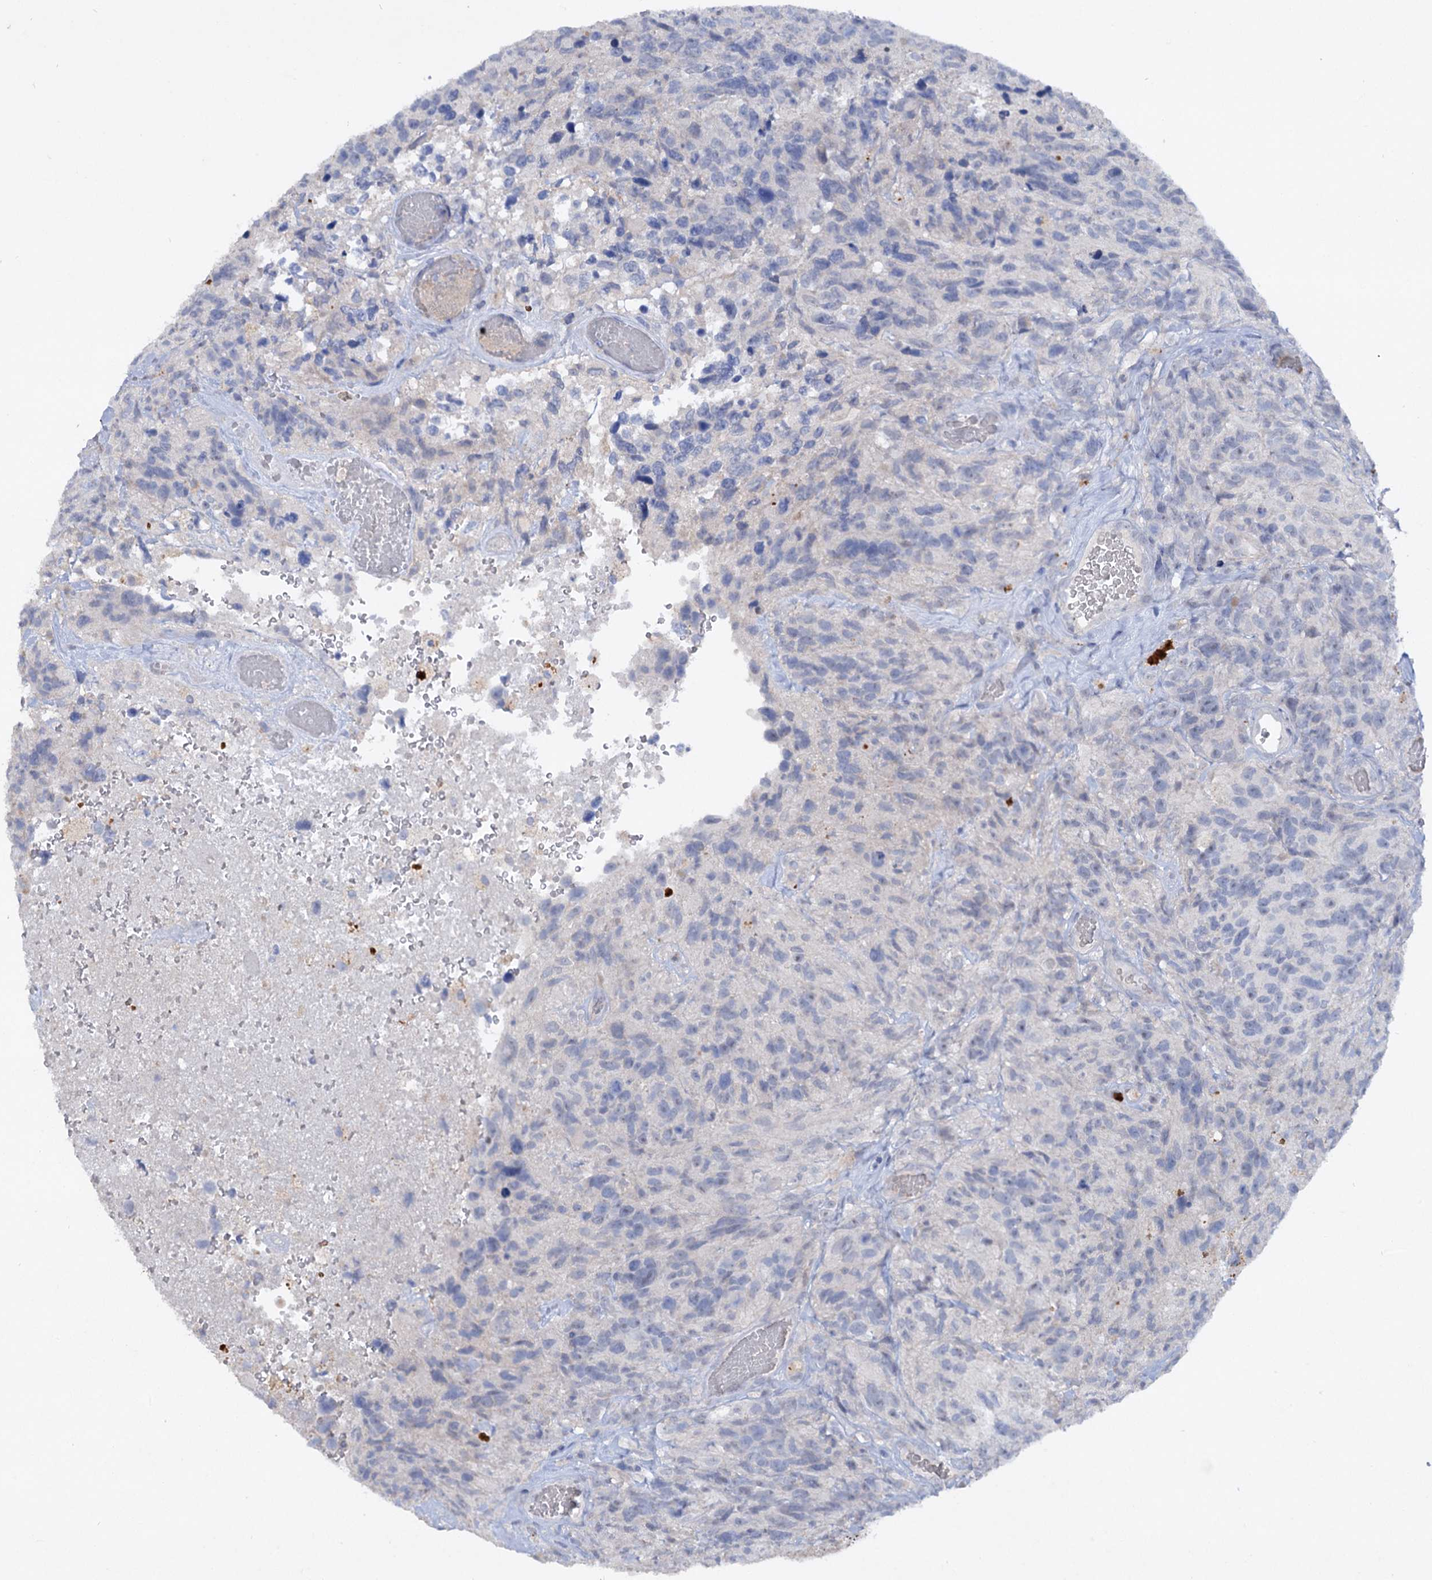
{"staining": {"intensity": "negative", "quantity": "none", "location": "none"}, "tissue": "glioma", "cell_type": "Tumor cells", "image_type": "cancer", "snomed": [{"axis": "morphology", "description": "Glioma, malignant, High grade"}, {"axis": "topography", "description": "Brain"}], "caption": "There is no significant expression in tumor cells of glioma. (Brightfield microscopy of DAB immunohistochemistry at high magnification).", "gene": "ATP4A", "patient": {"sex": "male", "age": 69}}